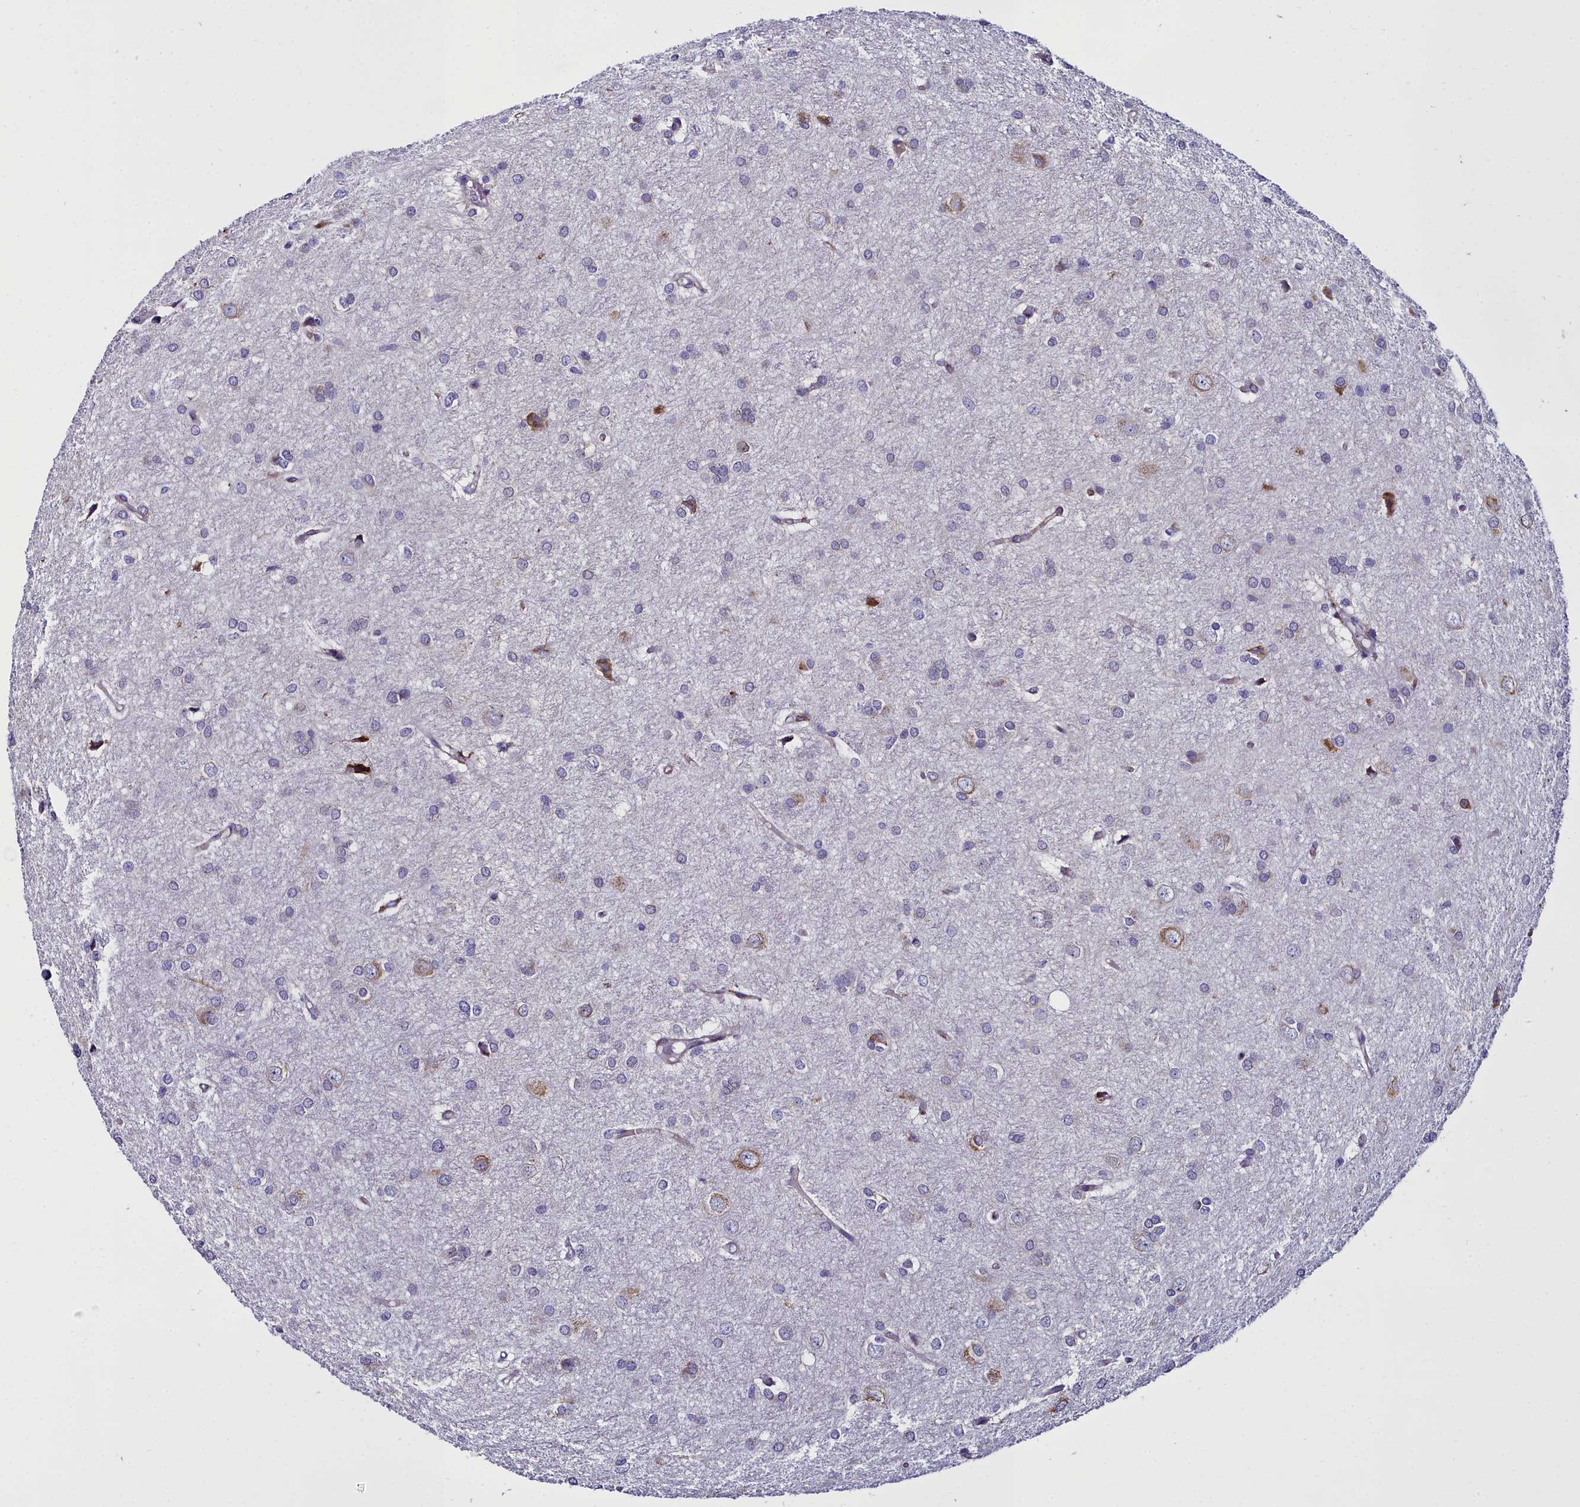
{"staining": {"intensity": "negative", "quantity": "none", "location": "none"}, "tissue": "glioma", "cell_type": "Tumor cells", "image_type": "cancer", "snomed": [{"axis": "morphology", "description": "Glioma, malignant, High grade"}, {"axis": "topography", "description": "Brain"}], "caption": "The immunohistochemistry micrograph has no significant positivity in tumor cells of malignant glioma (high-grade) tissue.", "gene": "TXNDC5", "patient": {"sex": "female", "age": 50}}